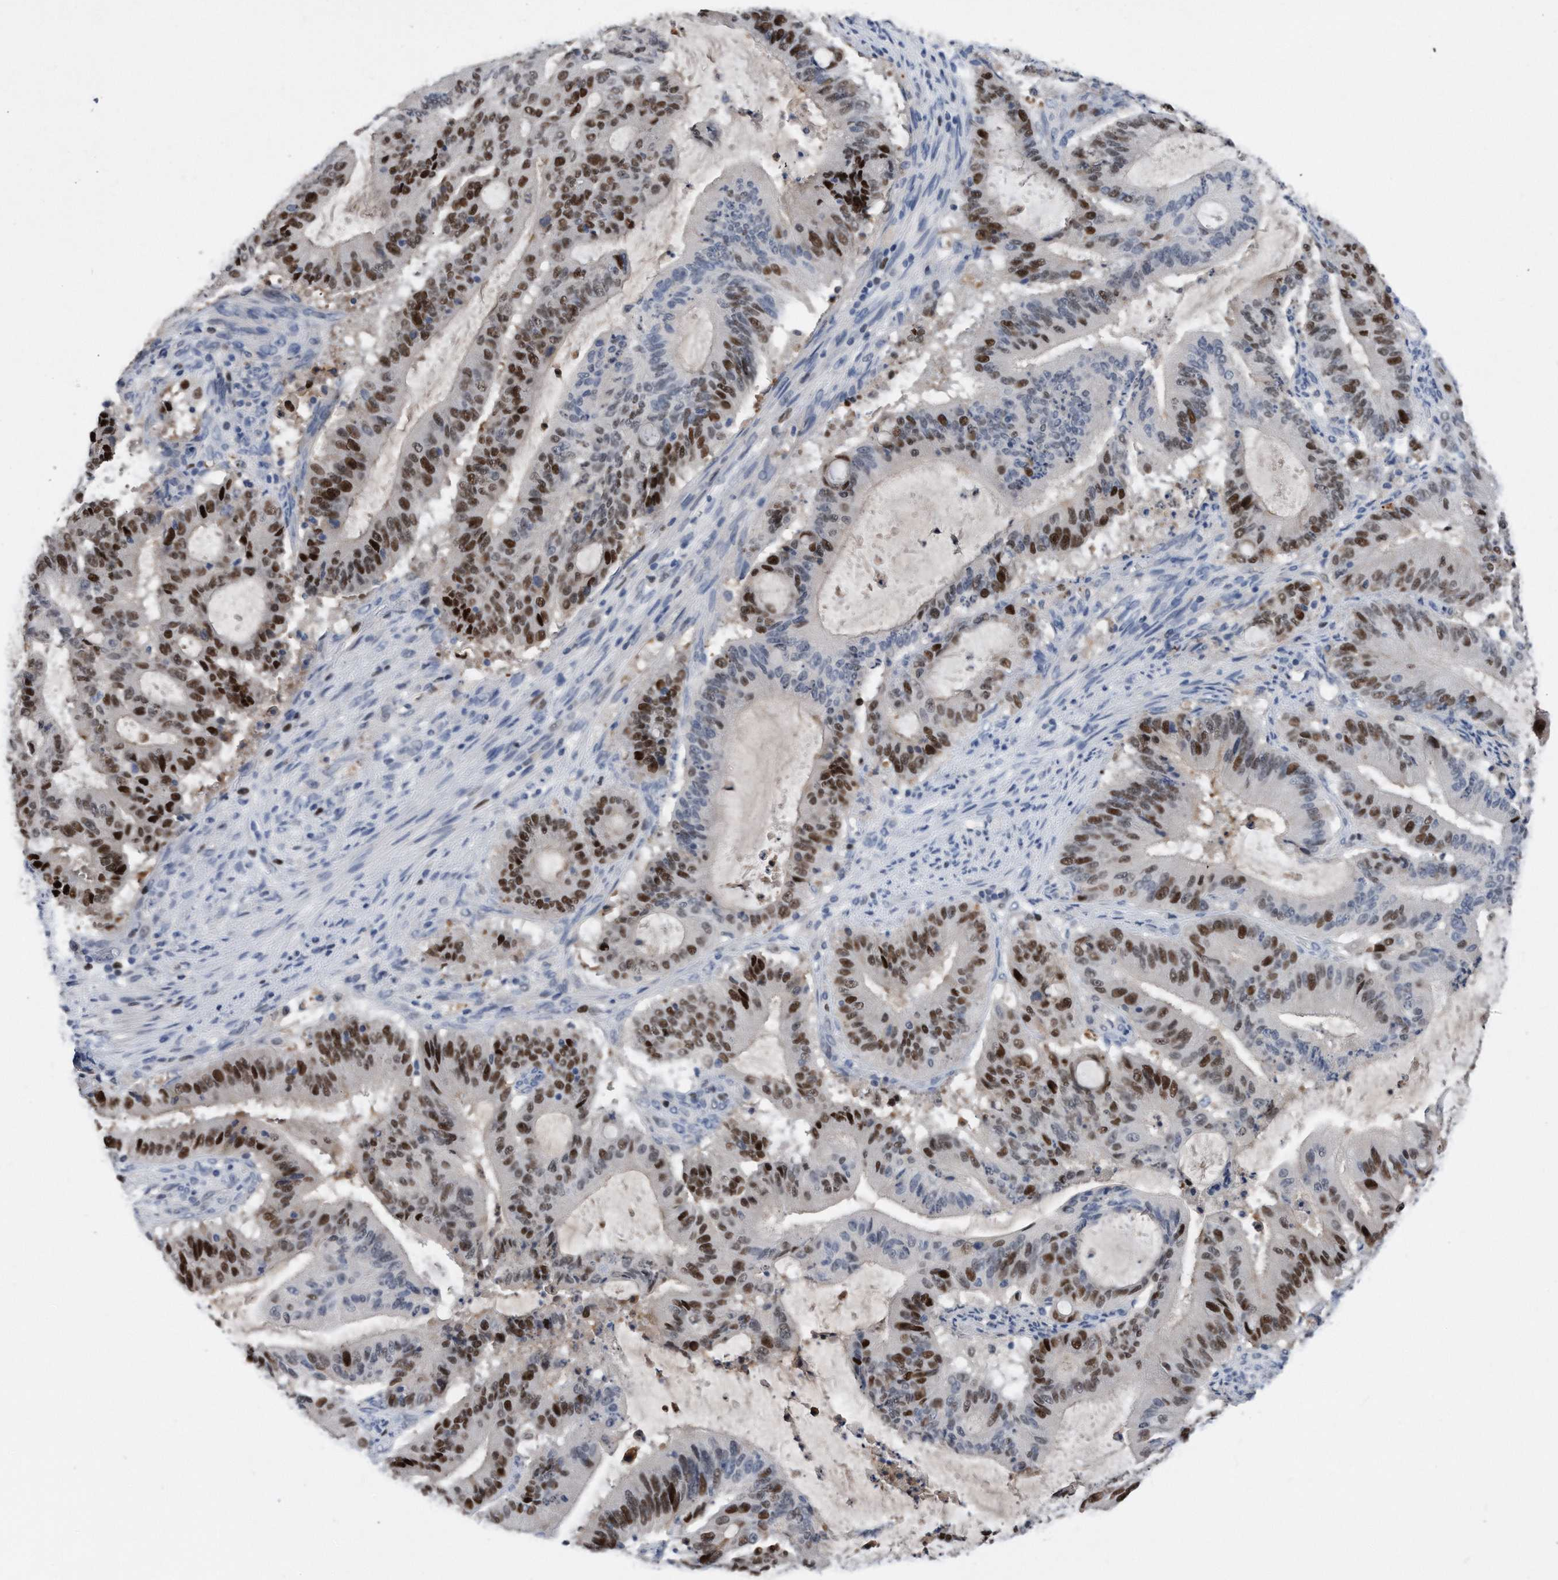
{"staining": {"intensity": "strong", "quantity": "25%-75%", "location": "nuclear"}, "tissue": "liver cancer", "cell_type": "Tumor cells", "image_type": "cancer", "snomed": [{"axis": "morphology", "description": "Normal tissue, NOS"}, {"axis": "morphology", "description": "Cholangiocarcinoma"}, {"axis": "topography", "description": "Liver"}, {"axis": "topography", "description": "Peripheral nerve tissue"}], "caption": "A photomicrograph of human liver cancer stained for a protein exhibits strong nuclear brown staining in tumor cells. The staining was performed using DAB (3,3'-diaminobenzidine) to visualize the protein expression in brown, while the nuclei were stained in blue with hematoxylin (Magnification: 20x).", "gene": "PCNA", "patient": {"sex": "female", "age": 73}}